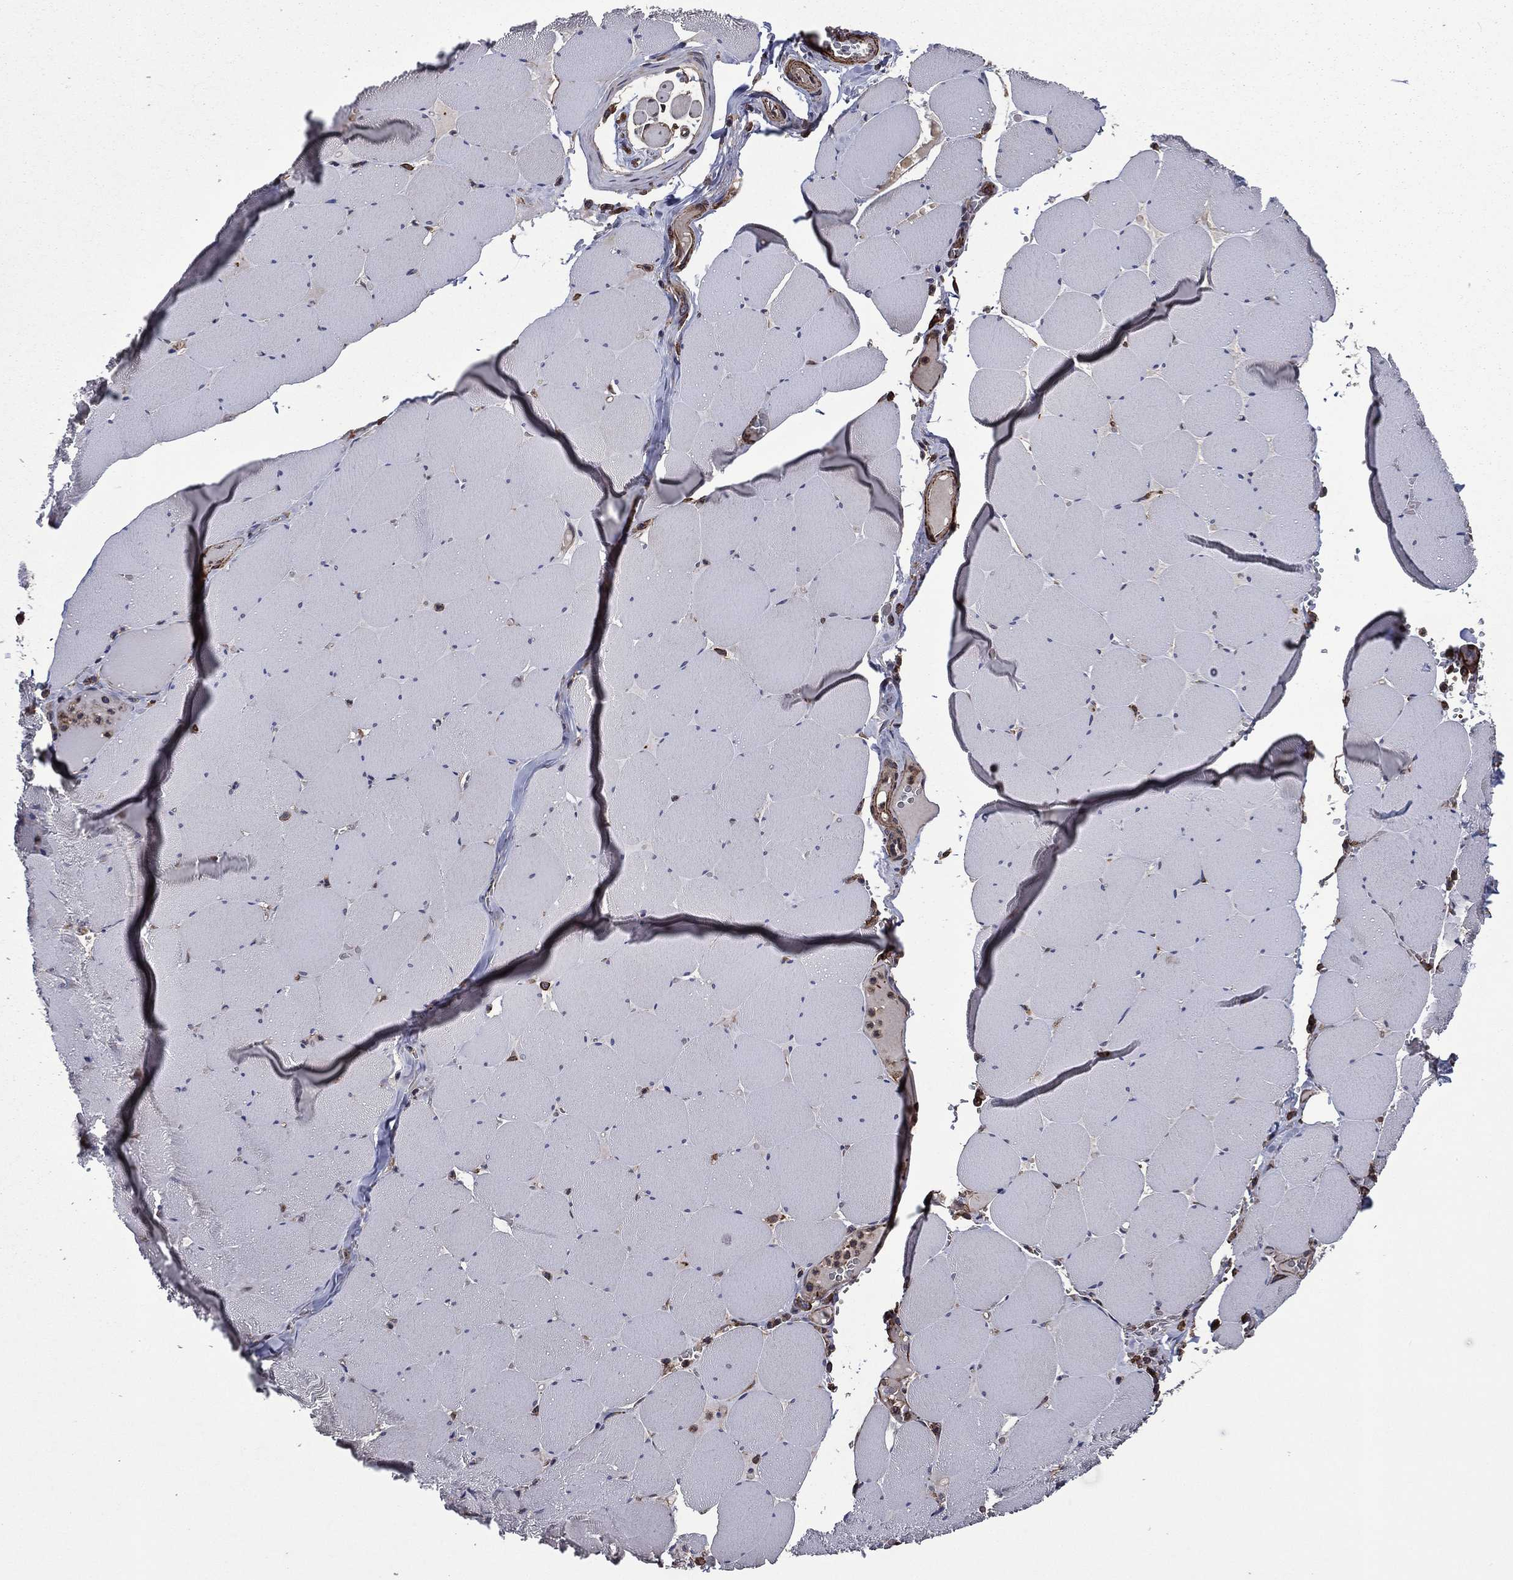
{"staining": {"intensity": "negative", "quantity": "none", "location": "none"}, "tissue": "skeletal muscle", "cell_type": "Myocytes", "image_type": "normal", "snomed": [{"axis": "morphology", "description": "Normal tissue, NOS"}, {"axis": "morphology", "description": "Malignant melanoma, Metastatic site"}, {"axis": "topography", "description": "Skeletal muscle"}], "caption": "IHC photomicrograph of benign human skeletal muscle stained for a protein (brown), which shows no staining in myocytes.", "gene": "PLPP3", "patient": {"sex": "male", "age": 50}}